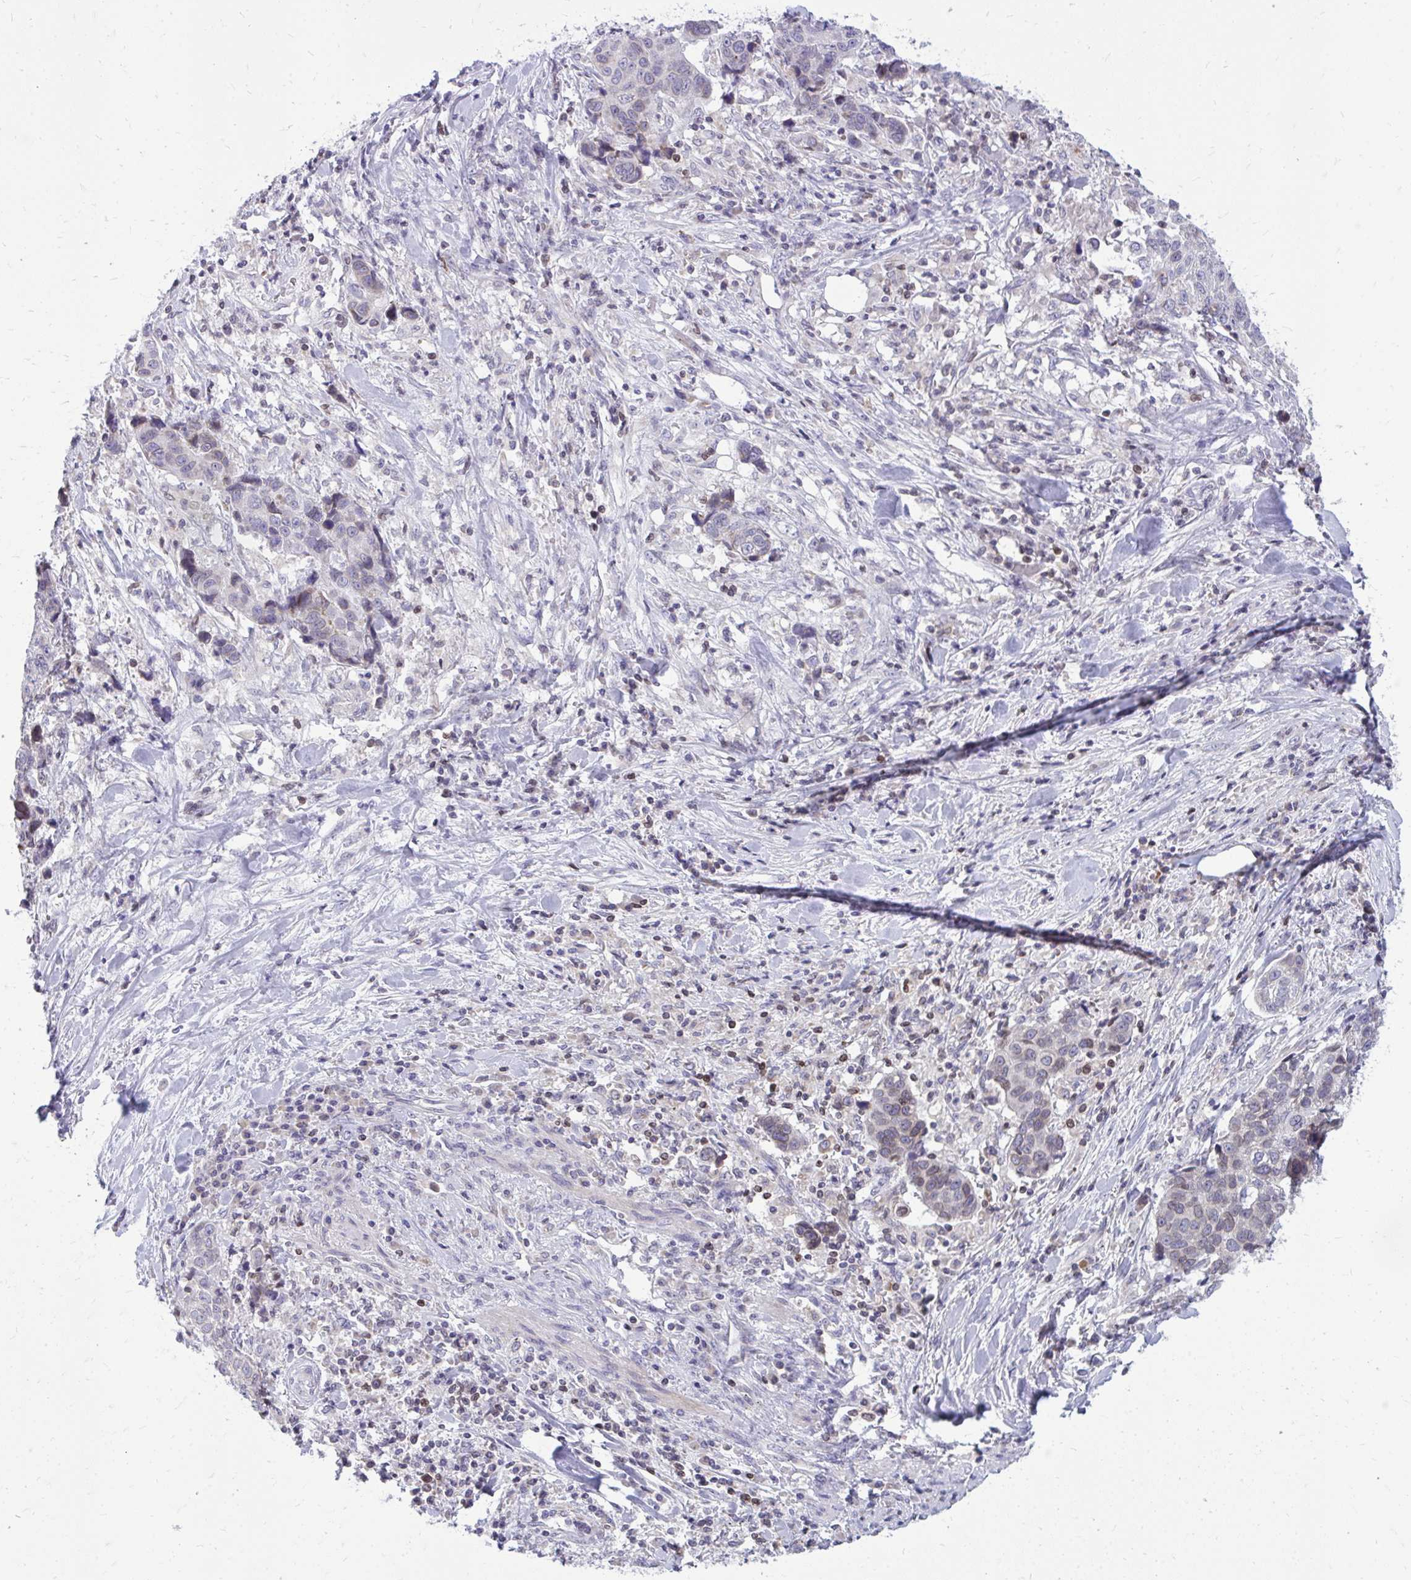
{"staining": {"intensity": "negative", "quantity": "none", "location": "none"}, "tissue": "lung cancer", "cell_type": "Tumor cells", "image_type": "cancer", "snomed": [{"axis": "morphology", "description": "Squamous cell carcinoma, NOS"}, {"axis": "topography", "description": "Lymph node"}, {"axis": "topography", "description": "Lung"}], "caption": "A photomicrograph of lung cancer stained for a protein shows no brown staining in tumor cells.", "gene": "RPS6KA2", "patient": {"sex": "male", "age": 61}}